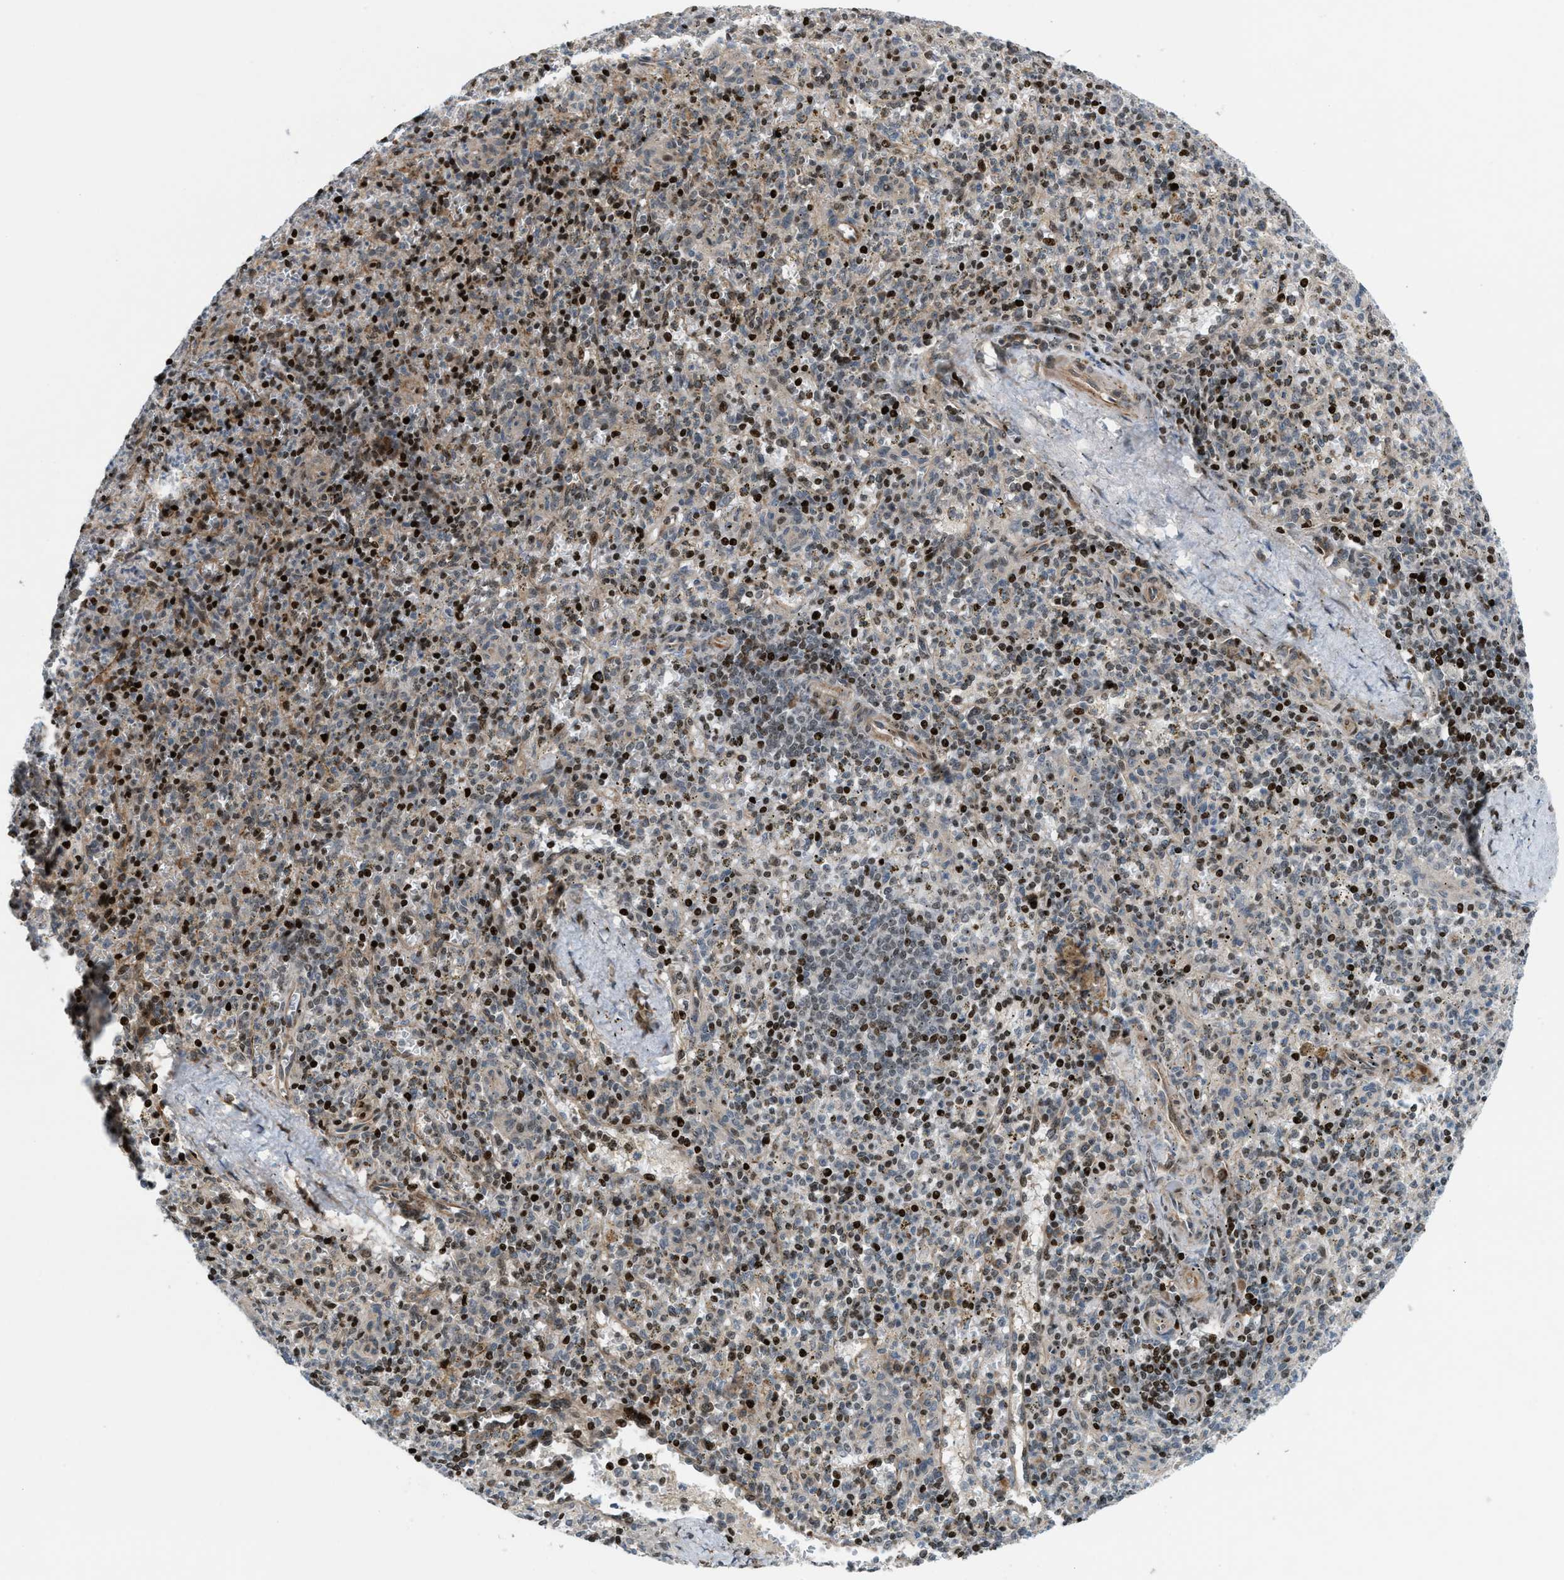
{"staining": {"intensity": "strong", "quantity": "25%-75%", "location": "nuclear"}, "tissue": "spleen", "cell_type": "Cells in red pulp", "image_type": "normal", "snomed": [{"axis": "morphology", "description": "Normal tissue, NOS"}, {"axis": "topography", "description": "Spleen"}], "caption": "An image of spleen stained for a protein exhibits strong nuclear brown staining in cells in red pulp.", "gene": "ZNF276", "patient": {"sex": "male", "age": 72}}